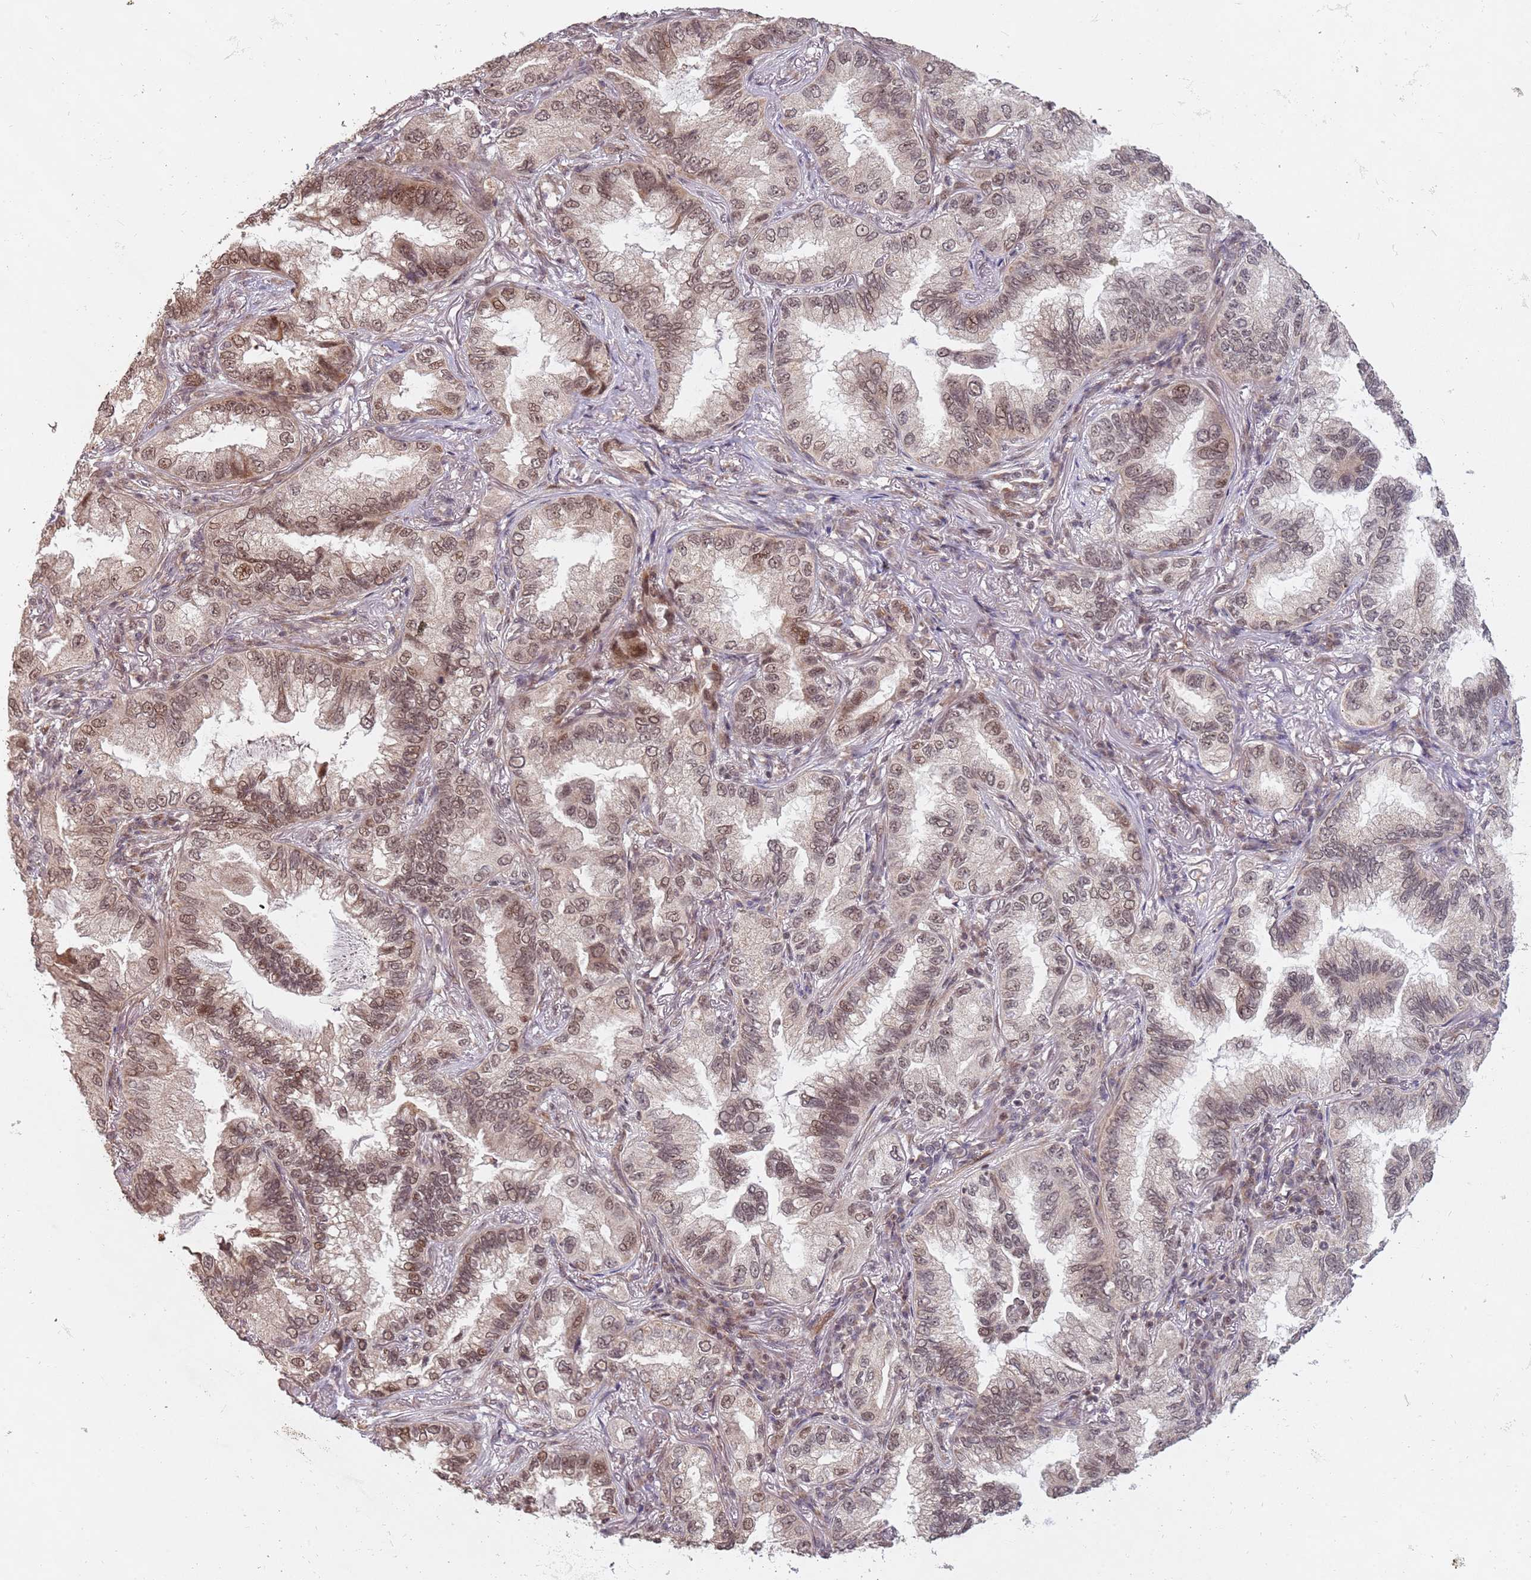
{"staining": {"intensity": "moderate", "quantity": ">75%", "location": "nuclear"}, "tissue": "lung cancer", "cell_type": "Tumor cells", "image_type": "cancer", "snomed": [{"axis": "morphology", "description": "Adenocarcinoma, NOS"}, {"axis": "topography", "description": "Lung"}], "caption": "Immunohistochemical staining of lung cancer (adenocarcinoma) demonstrates medium levels of moderate nuclear expression in about >75% of tumor cells.", "gene": "SUDS3", "patient": {"sex": "female", "age": 69}}